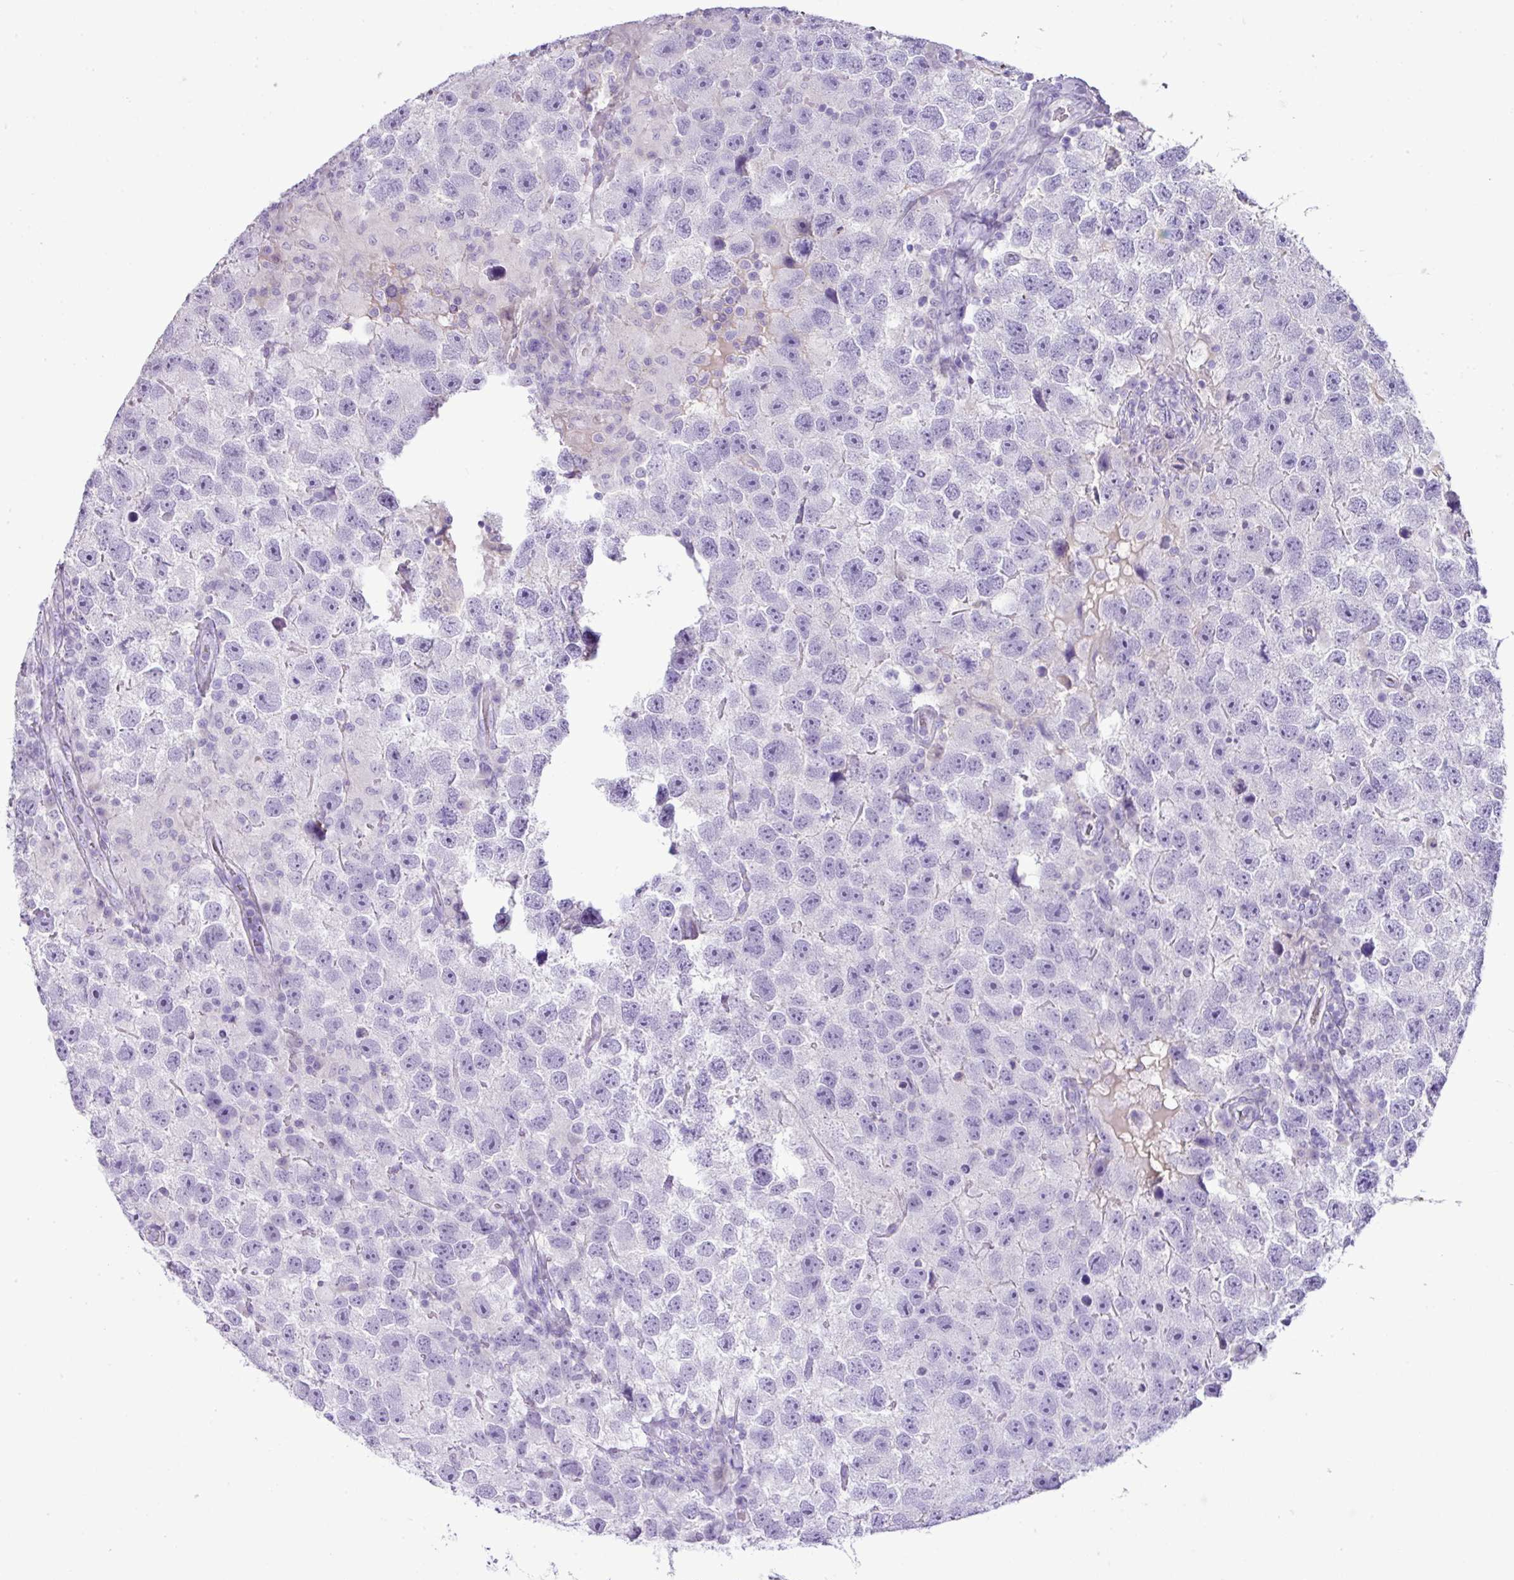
{"staining": {"intensity": "negative", "quantity": "none", "location": "none"}, "tissue": "testis cancer", "cell_type": "Tumor cells", "image_type": "cancer", "snomed": [{"axis": "morphology", "description": "Seminoma, NOS"}, {"axis": "topography", "description": "Testis"}], "caption": "Tumor cells show no significant positivity in testis cancer (seminoma).", "gene": "HTR3E", "patient": {"sex": "male", "age": 26}}